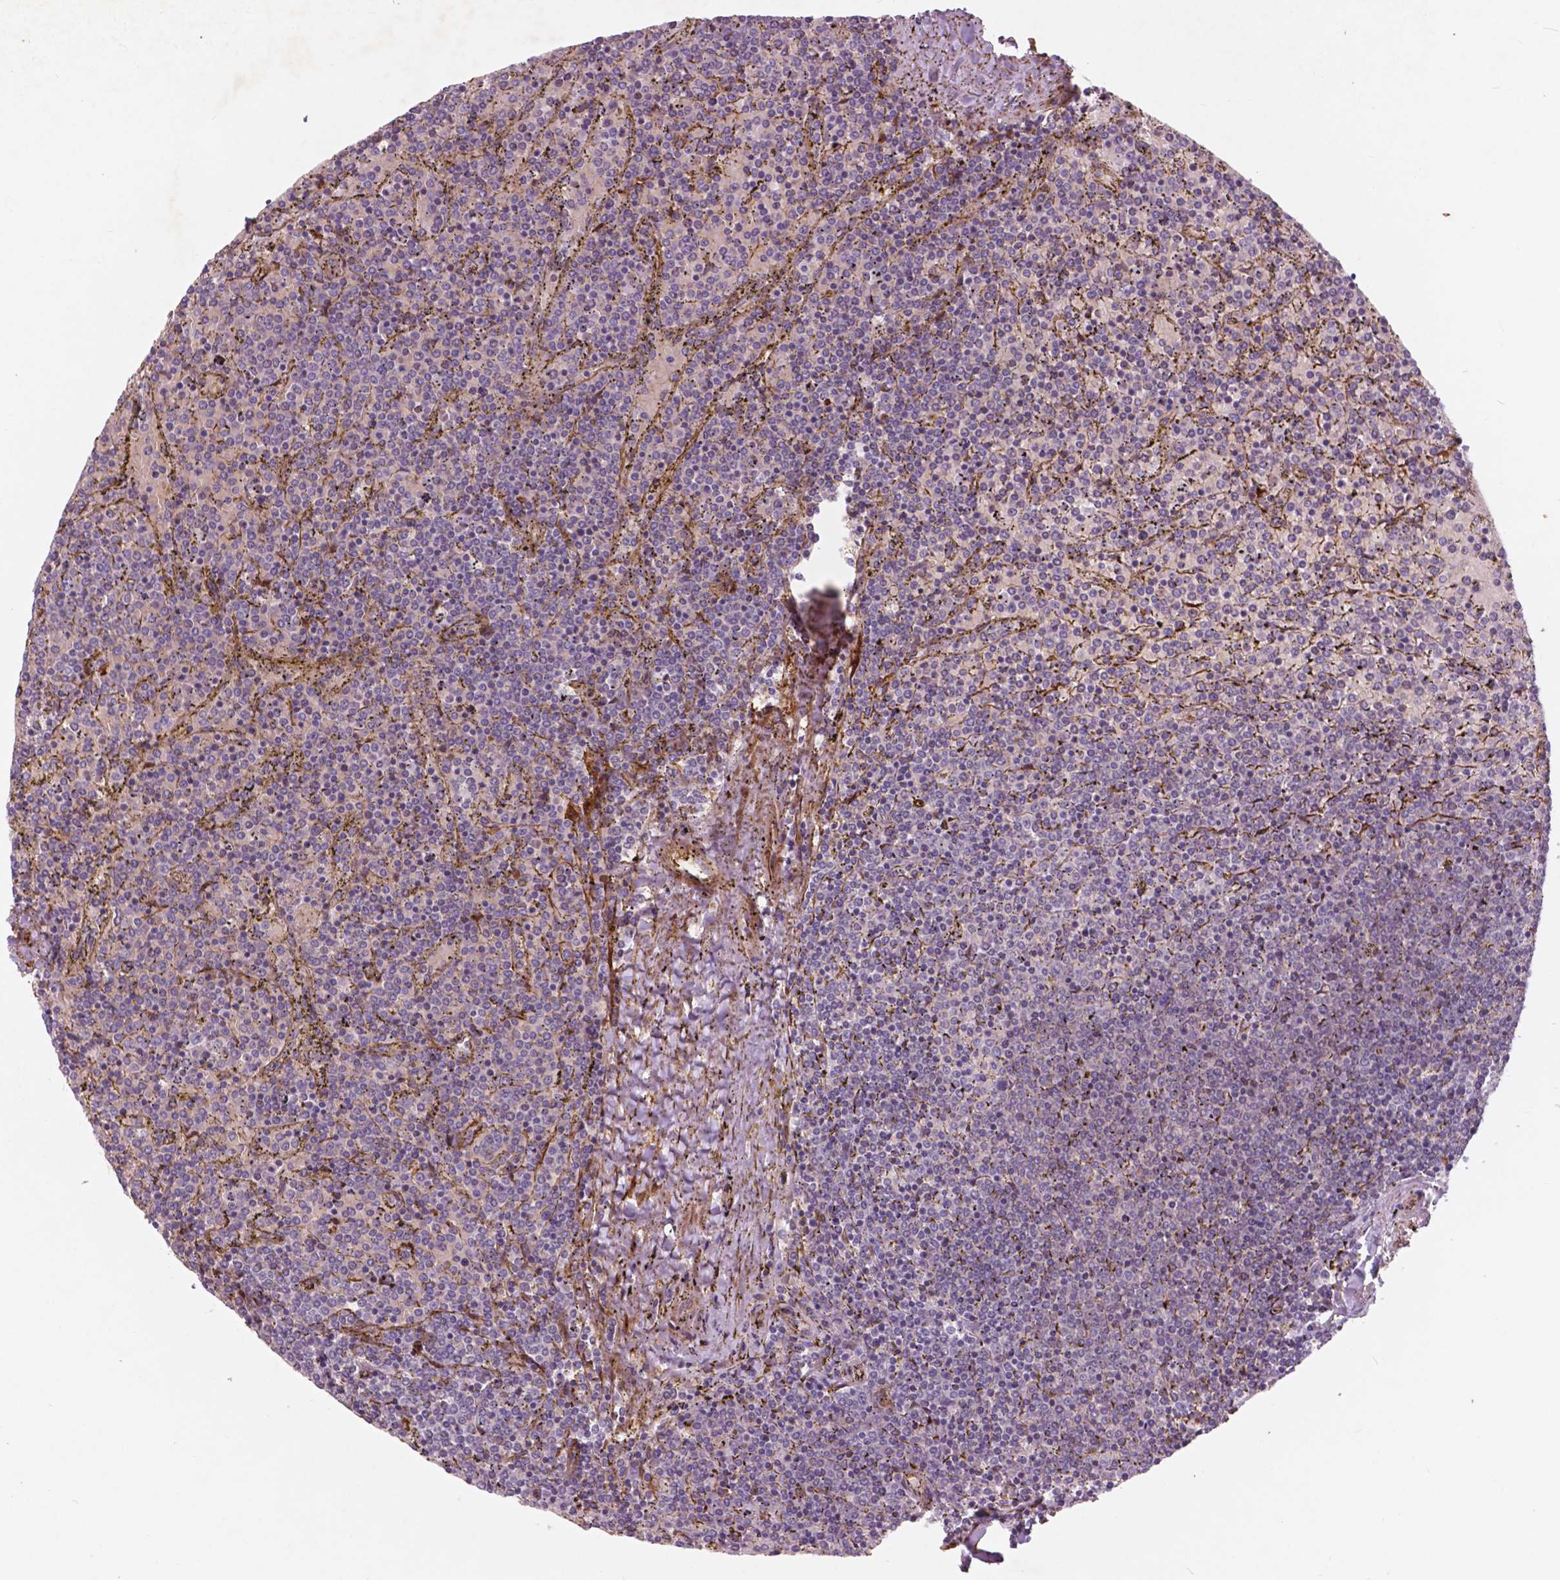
{"staining": {"intensity": "negative", "quantity": "none", "location": "none"}, "tissue": "lymphoma", "cell_type": "Tumor cells", "image_type": "cancer", "snomed": [{"axis": "morphology", "description": "Malignant lymphoma, non-Hodgkin's type, Low grade"}, {"axis": "topography", "description": "Spleen"}], "caption": "Protein analysis of lymphoma demonstrates no significant expression in tumor cells.", "gene": "RFPL4B", "patient": {"sex": "female", "age": 77}}